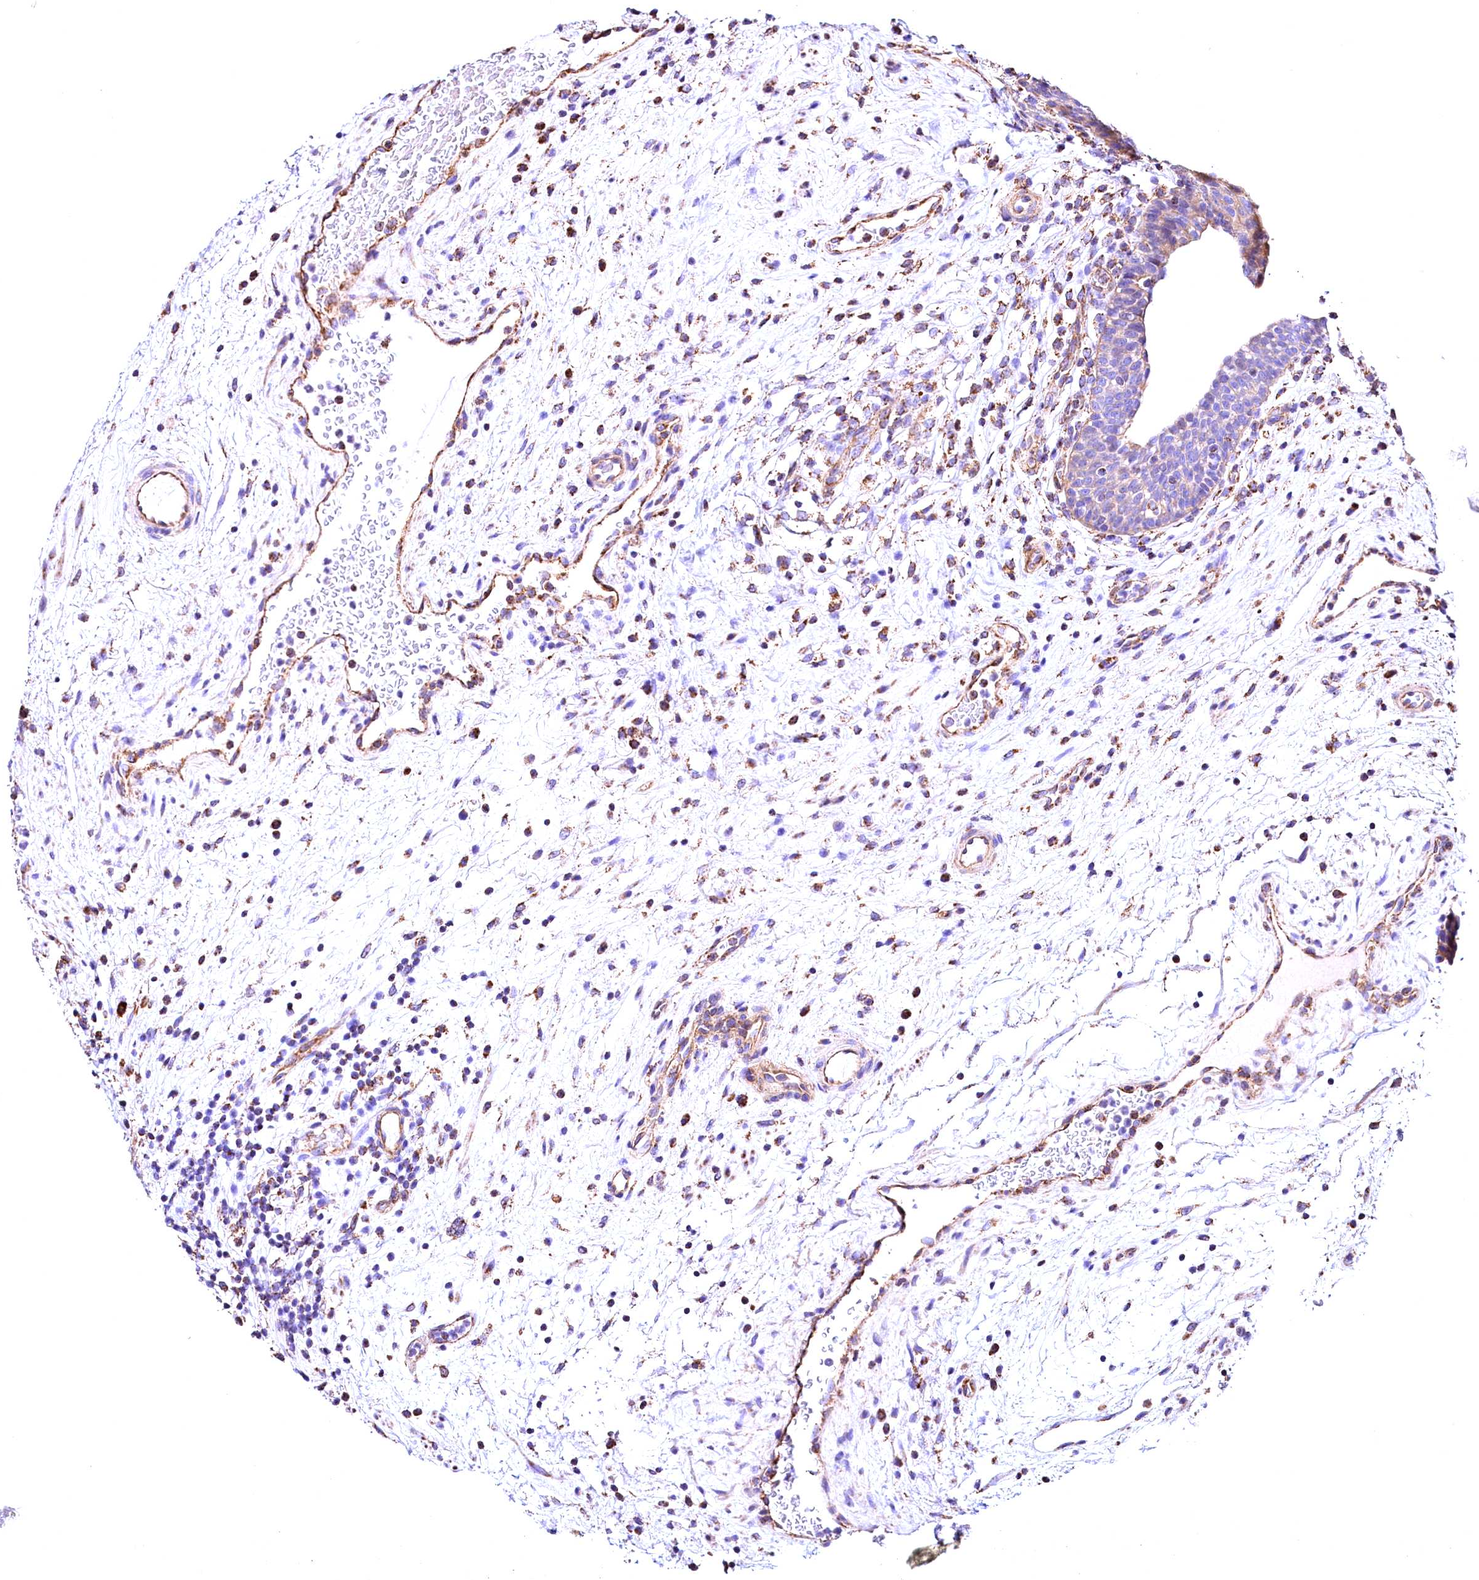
{"staining": {"intensity": "weak", "quantity": "<25%", "location": "cytoplasmic/membranous"}, "tissue": "urinary bladder", "cell_type": "Urothelial cells", "image_type": "normal", "snomed": [{"axis": "morphology", "description": "Normal tissue, NOS"}, {"axis": "topography", "description": "Urinary bladder"}], "caption": "DAB (3,3'-diaminobenzidine) immunohistochemical staining of unremarkable urinary bladder demonstrates no significant staining in urothelial cells.", "gene": "ACAA2", "patient": {"sex": "male", "age": 71}}